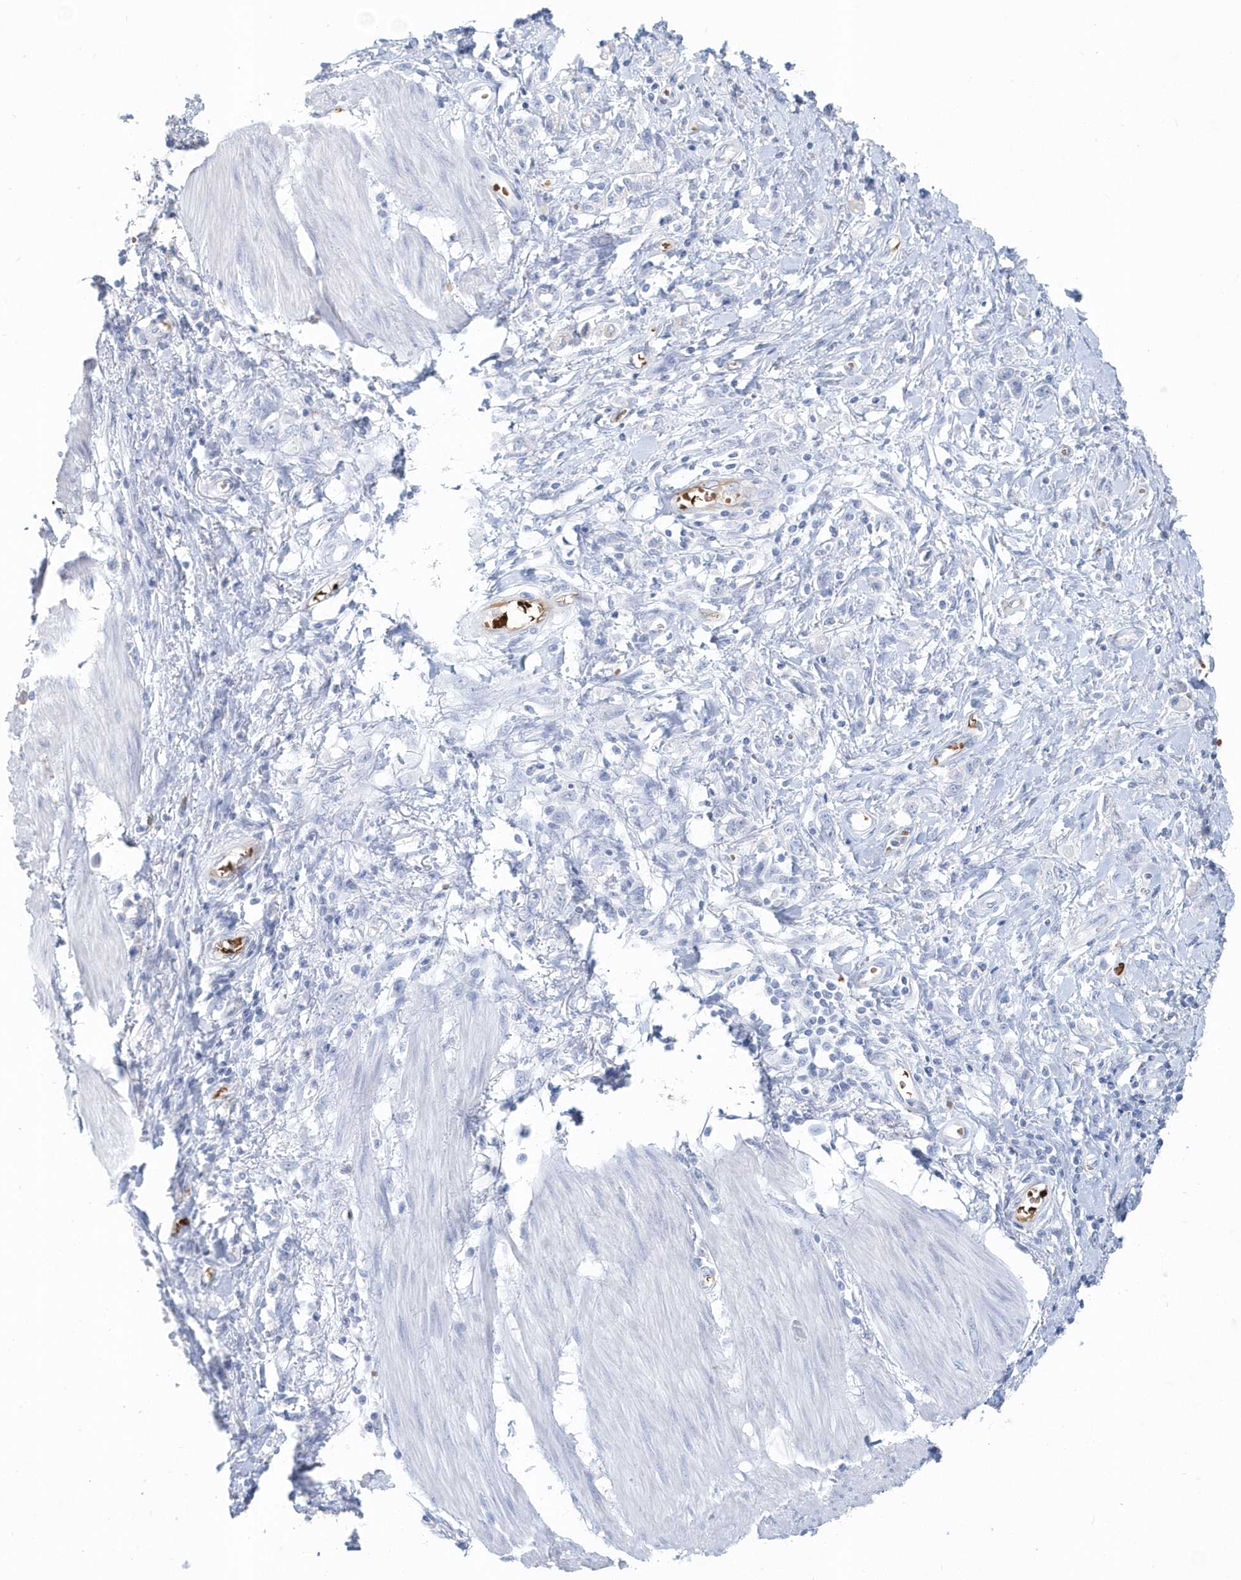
{"staining": {"intensity": "negative", "quantity": "none", "location": "none"}, "tissue": "stomach cancer", "cell_type": "Tumor cells", "image_type": "cancer", "snomed": [{"axis": "morphology", "description": "Adenocarcinoma, NOS"}, {"axis": "topography", "description": "Stomach"}], "caption": "Stomach adenocarcinoma was stained to show a protein in brown. There is no significant staining in tumor cells.", "gene": "HBA2", "patient": {"sex": "female", "age": 76}}